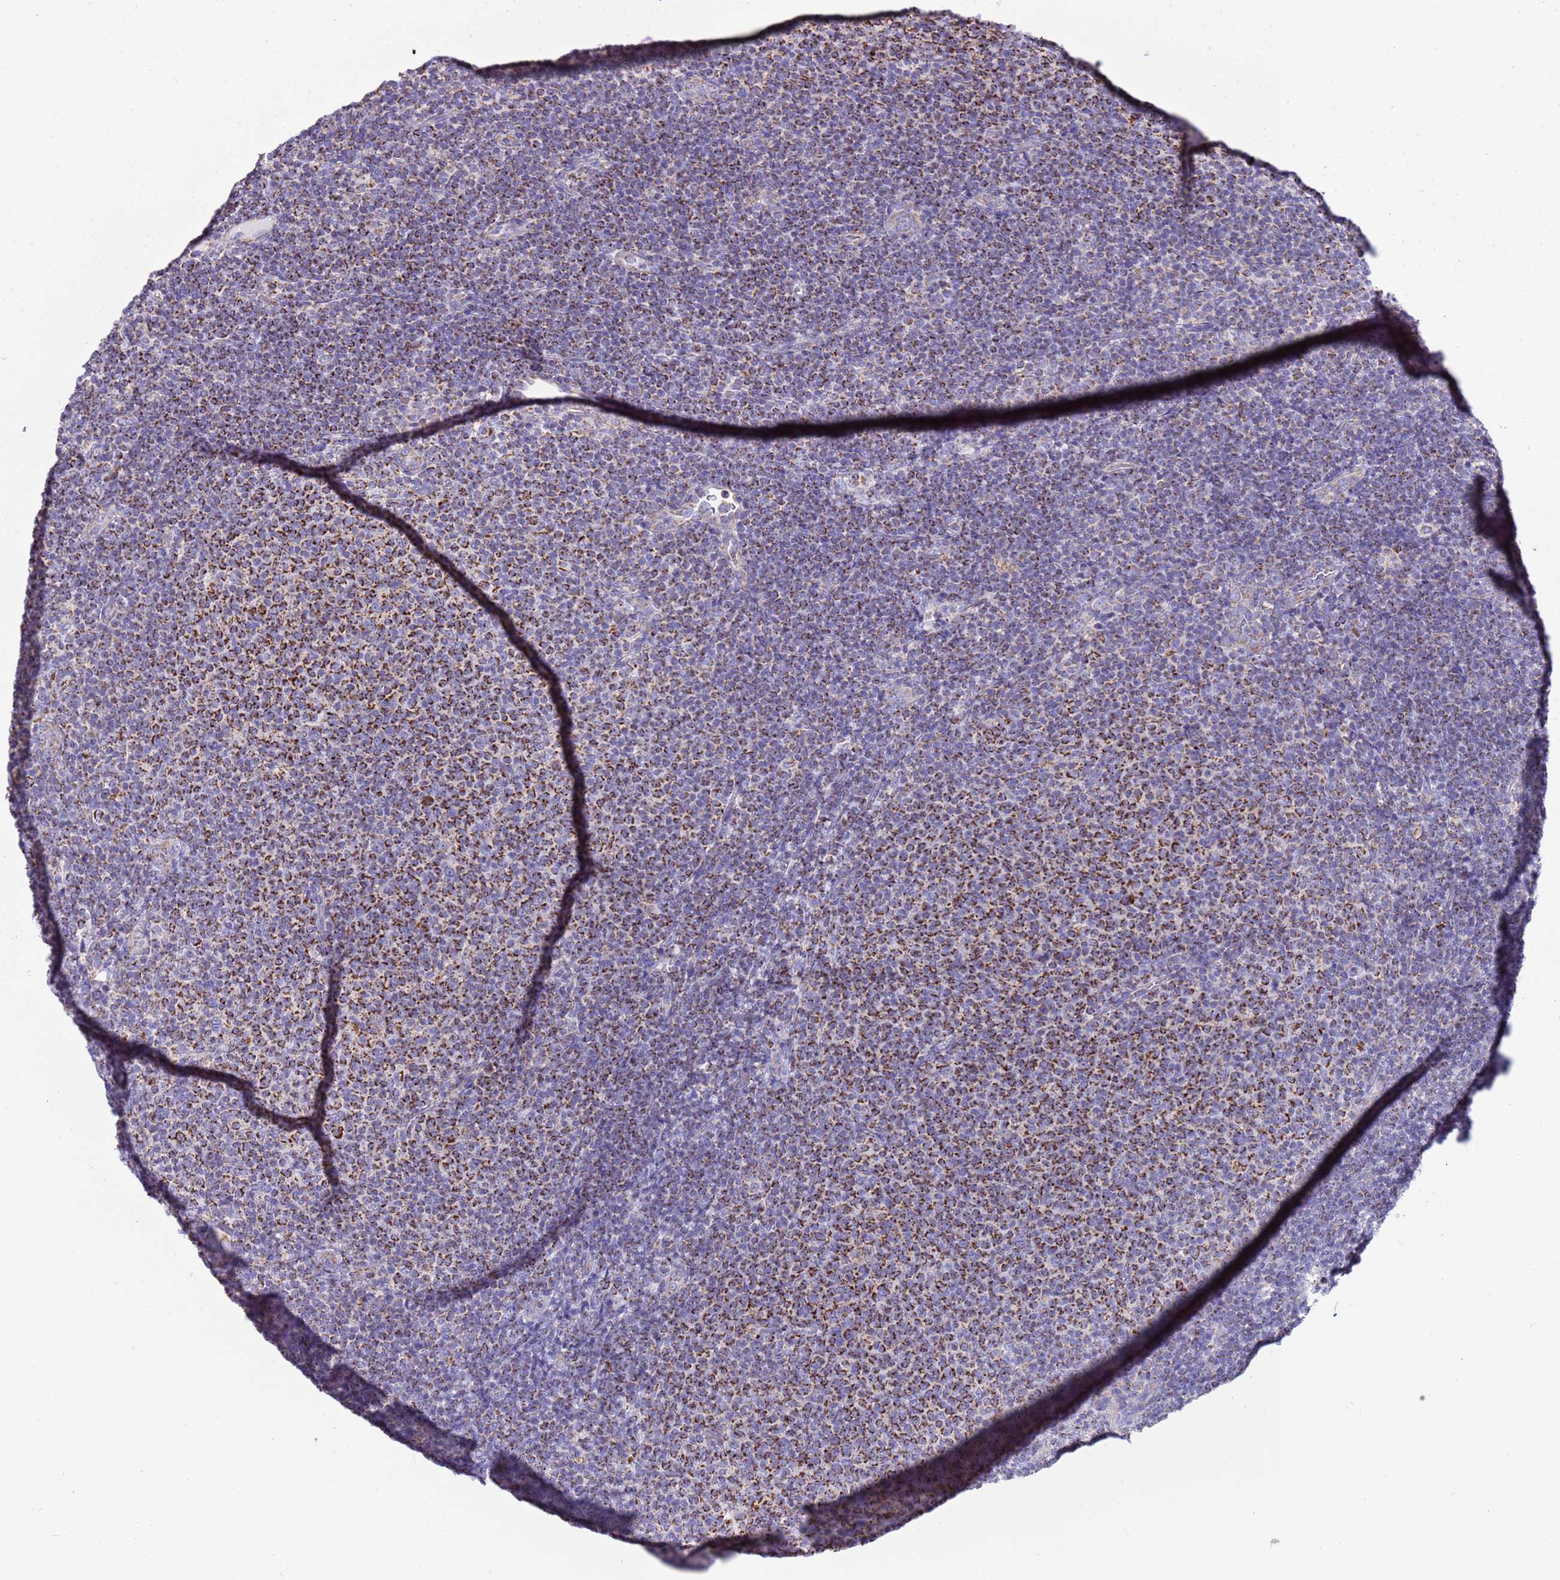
{"staining": {"intensity": "strong", "quantity": "25%-75%", "location": "cytoplasmic/membranous"}, "tissue": "lymphoma", "cell_type": "Tumor cells", "image_type": "cancer", "snomed": [{"axis": "morphology", "description": "Malignant lymphoma, non-Hodgkin's type, Low grade"}, {"axis": "topography", "description": "Lymph node"}], "caption": "High-power microscopy captured an immunohistochemistry (IHC) photomicrograph of lymphoma, revealing strong cytoplasmic/membranous expression in approximately 25%-75% of tumor cells. The protein is stained brown, and the nuclei are stained in blue (DAB (3,3'-diaminobenzidine) IHC with brightfield microscopy, high magnification).", "gene": "RNF165", "patient": {"sex": "male", "age": 66}}